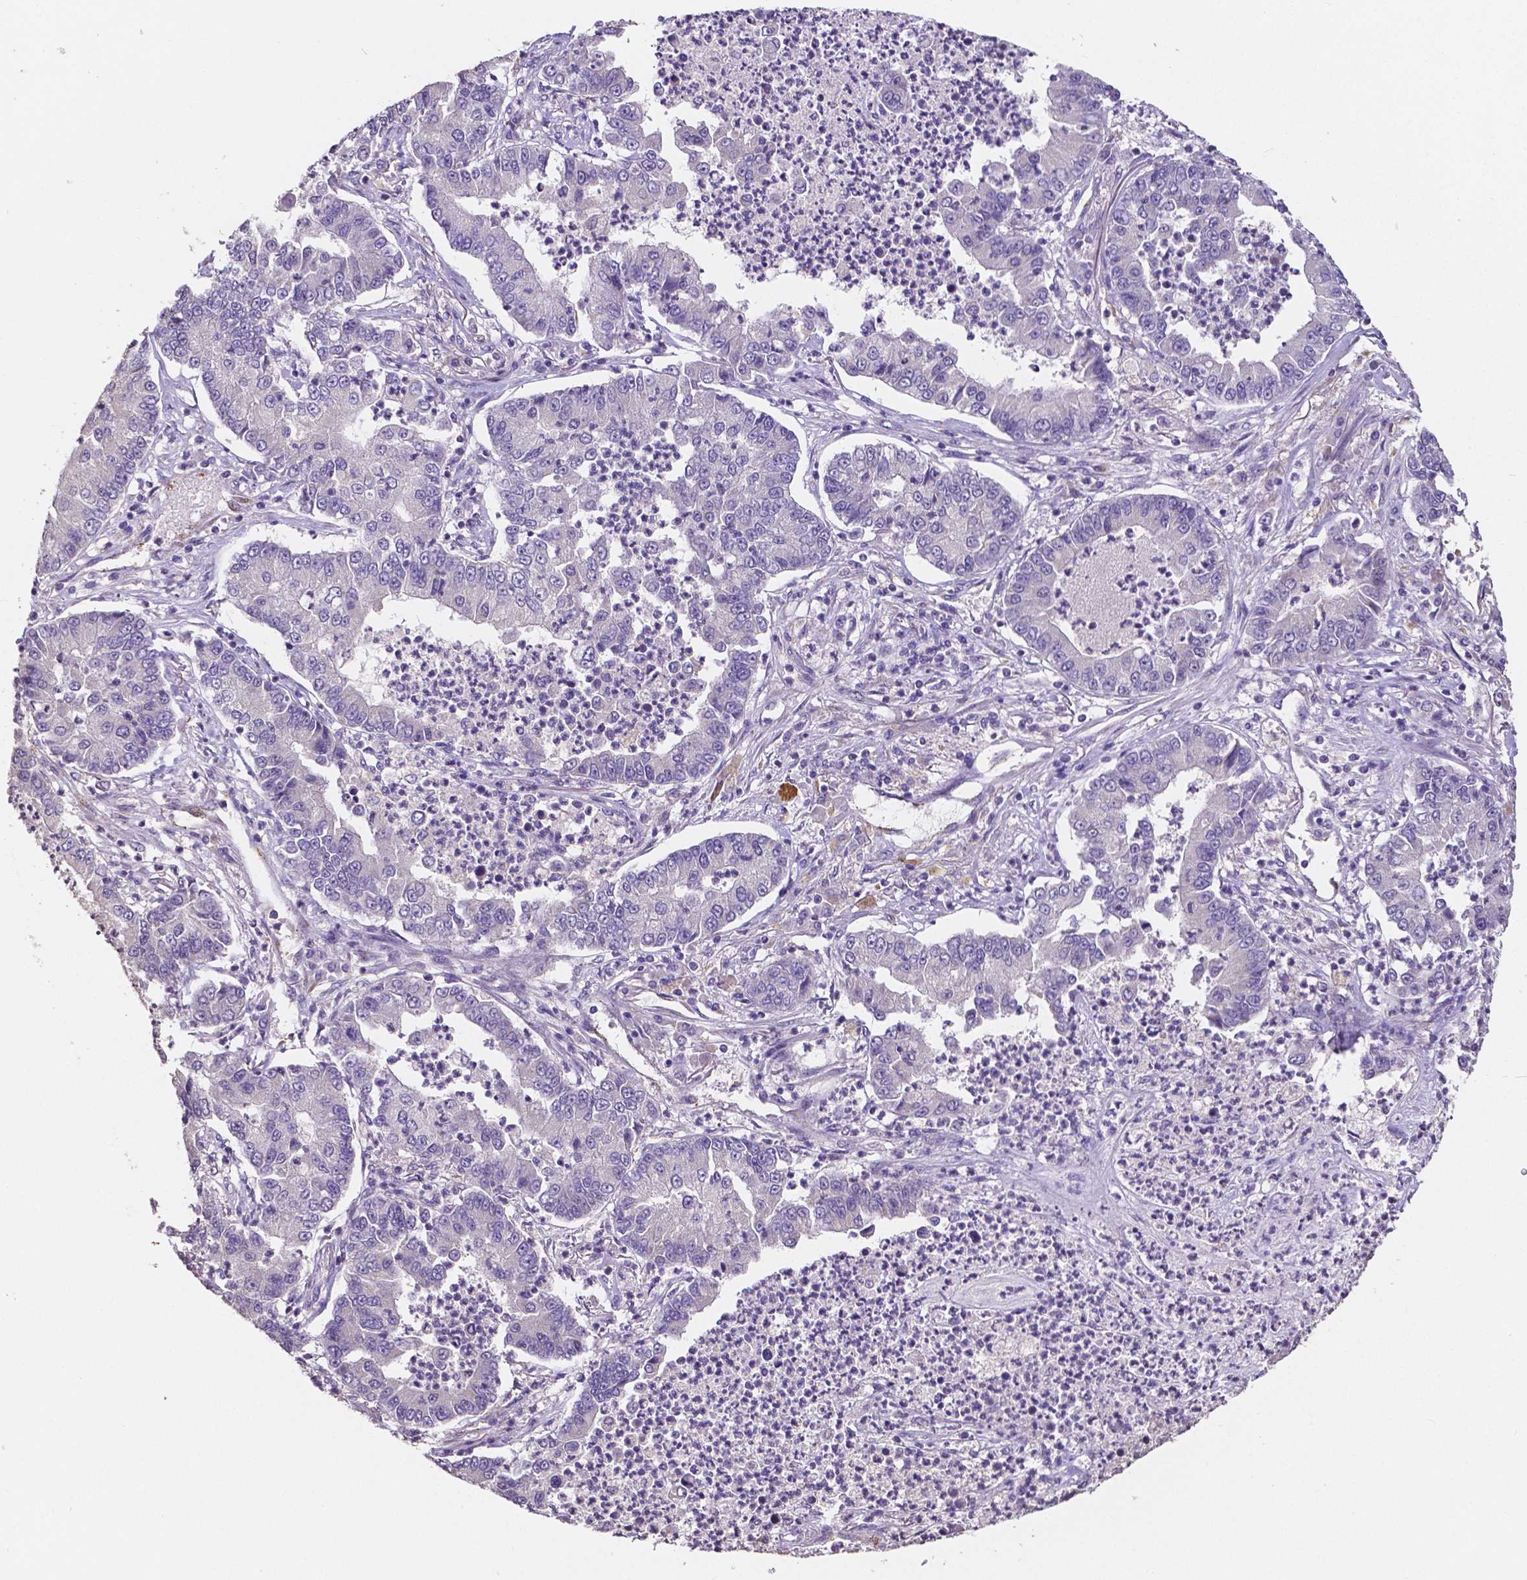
{"staining": {"intensity": "negative", "quantity": "none", "location": "none"}, "tissue": "lung cancer", "cell_type": "Tumor cells", "image_type": "cancer", "snomed": [{"axis": "morphology", "description": "Adenocarcinoma, NOS"}, {"axis": "topography", "description": "Lung"}], "caption": "Tumor cells show no significant protein expression in lung cancer.", "gene": "ELAVL2", "patient": {"sex": "female", "age": 57}}